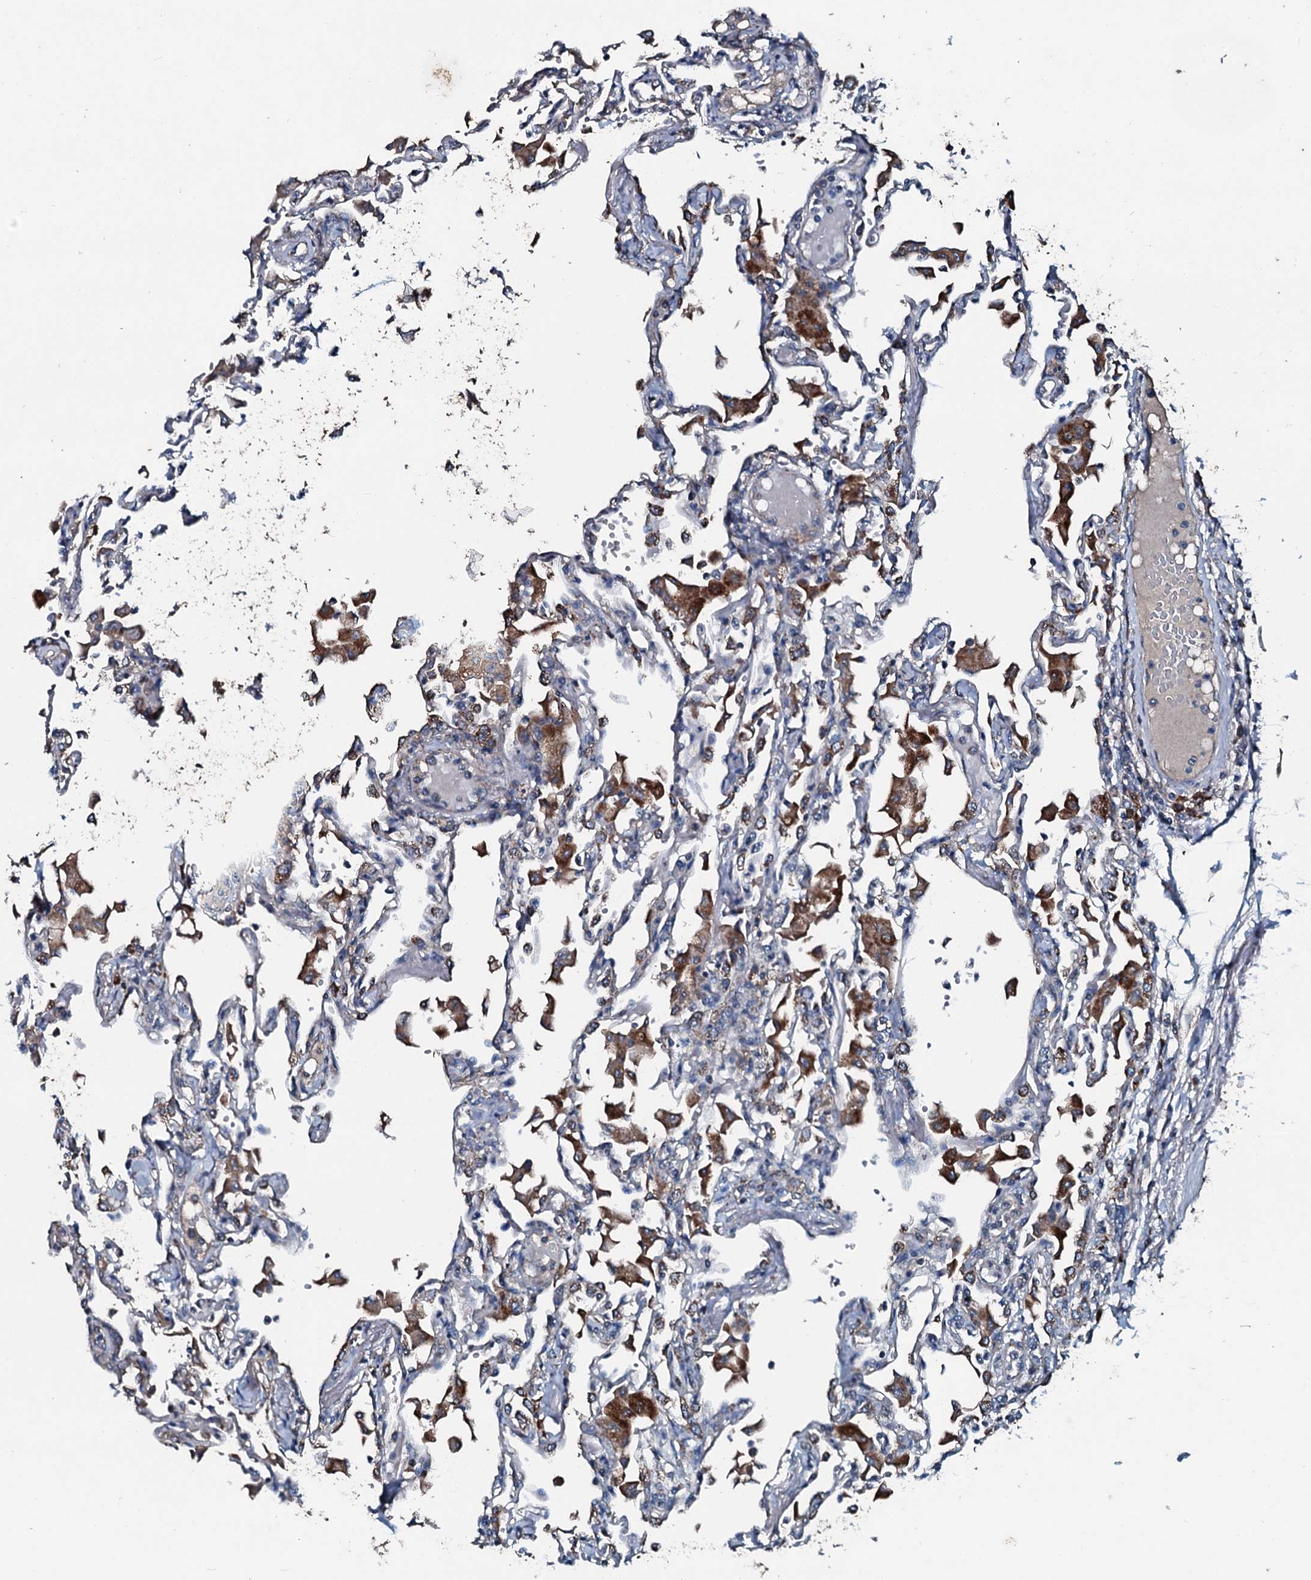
{"staining": {"intensity": "negative", "quantity": "none", "location": "none"}, "tissue": "lung", "cell_type": "Alveolar cells", "image_type": "normal", "snomed": [{"axis": "morphology", "description": "Normal tissue, NOS"}, {"axis": "topography", "description": "Bronchus"}, {"axis": "topography", "description": "Lung"}], "caption": "This is an IHC micrograph of benign human lung. There is no staining in alveolar cells.", "gene": "ACSS3", "patient": {"sex": "female", "age": 49}}